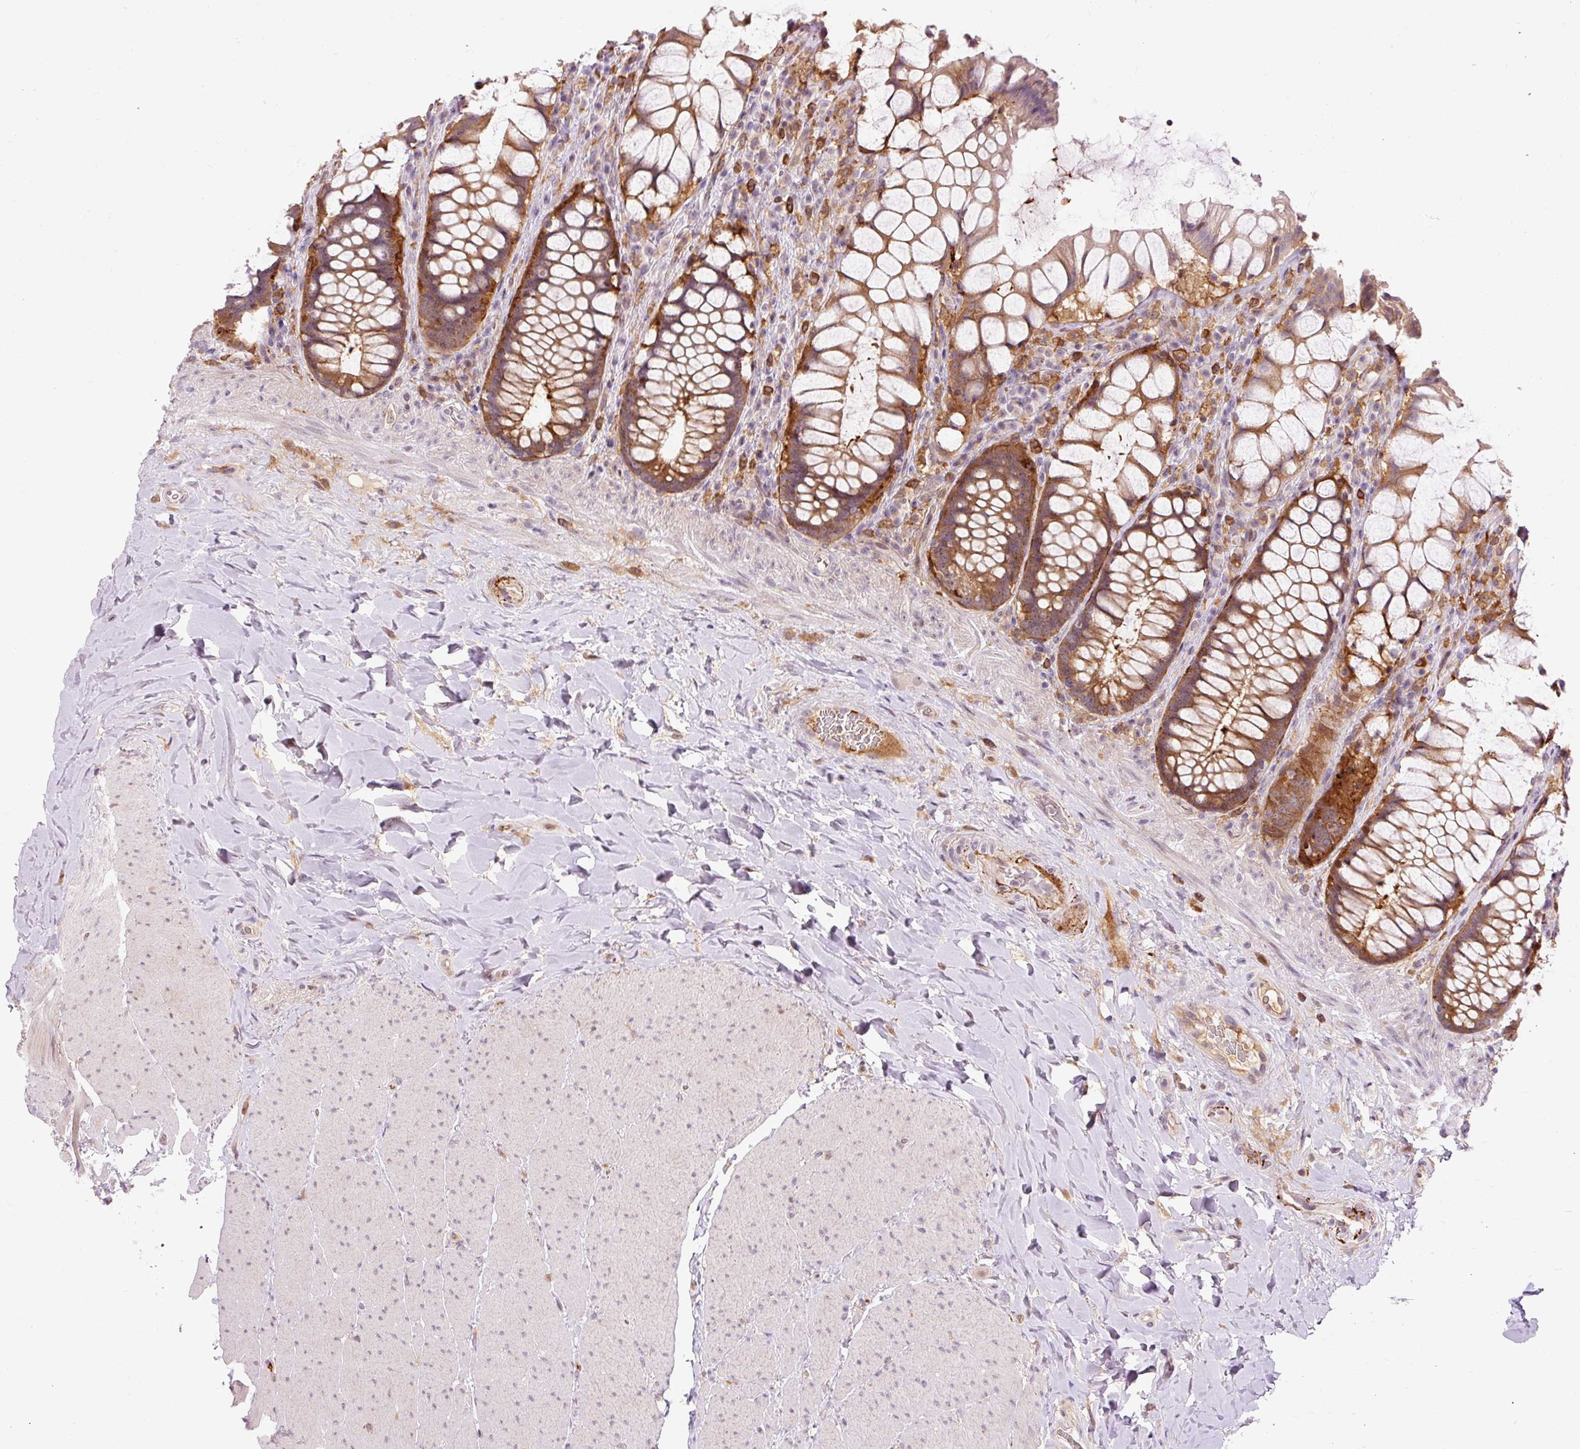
{"staining": {"intensity": "moderate", "quantity": ">75%", "location": "cytoplasmic/membranous"}, "tissue": "rectum", "cell_type": "Glandular cells", "image_type": "normal", "snomed": [{"axis": "morphology", "description": "Normal tissue, NOS"}, {"axis": "topography", "description": "Rectum"}], "caption": "This image demonstrates IHC staining of benign human rectum, with medium moderate cytoplasmic/membranous expression in about >75% of glandular cells.", "gene": "CEBPZ", "patient": {"sex": "female", "age": 58}}